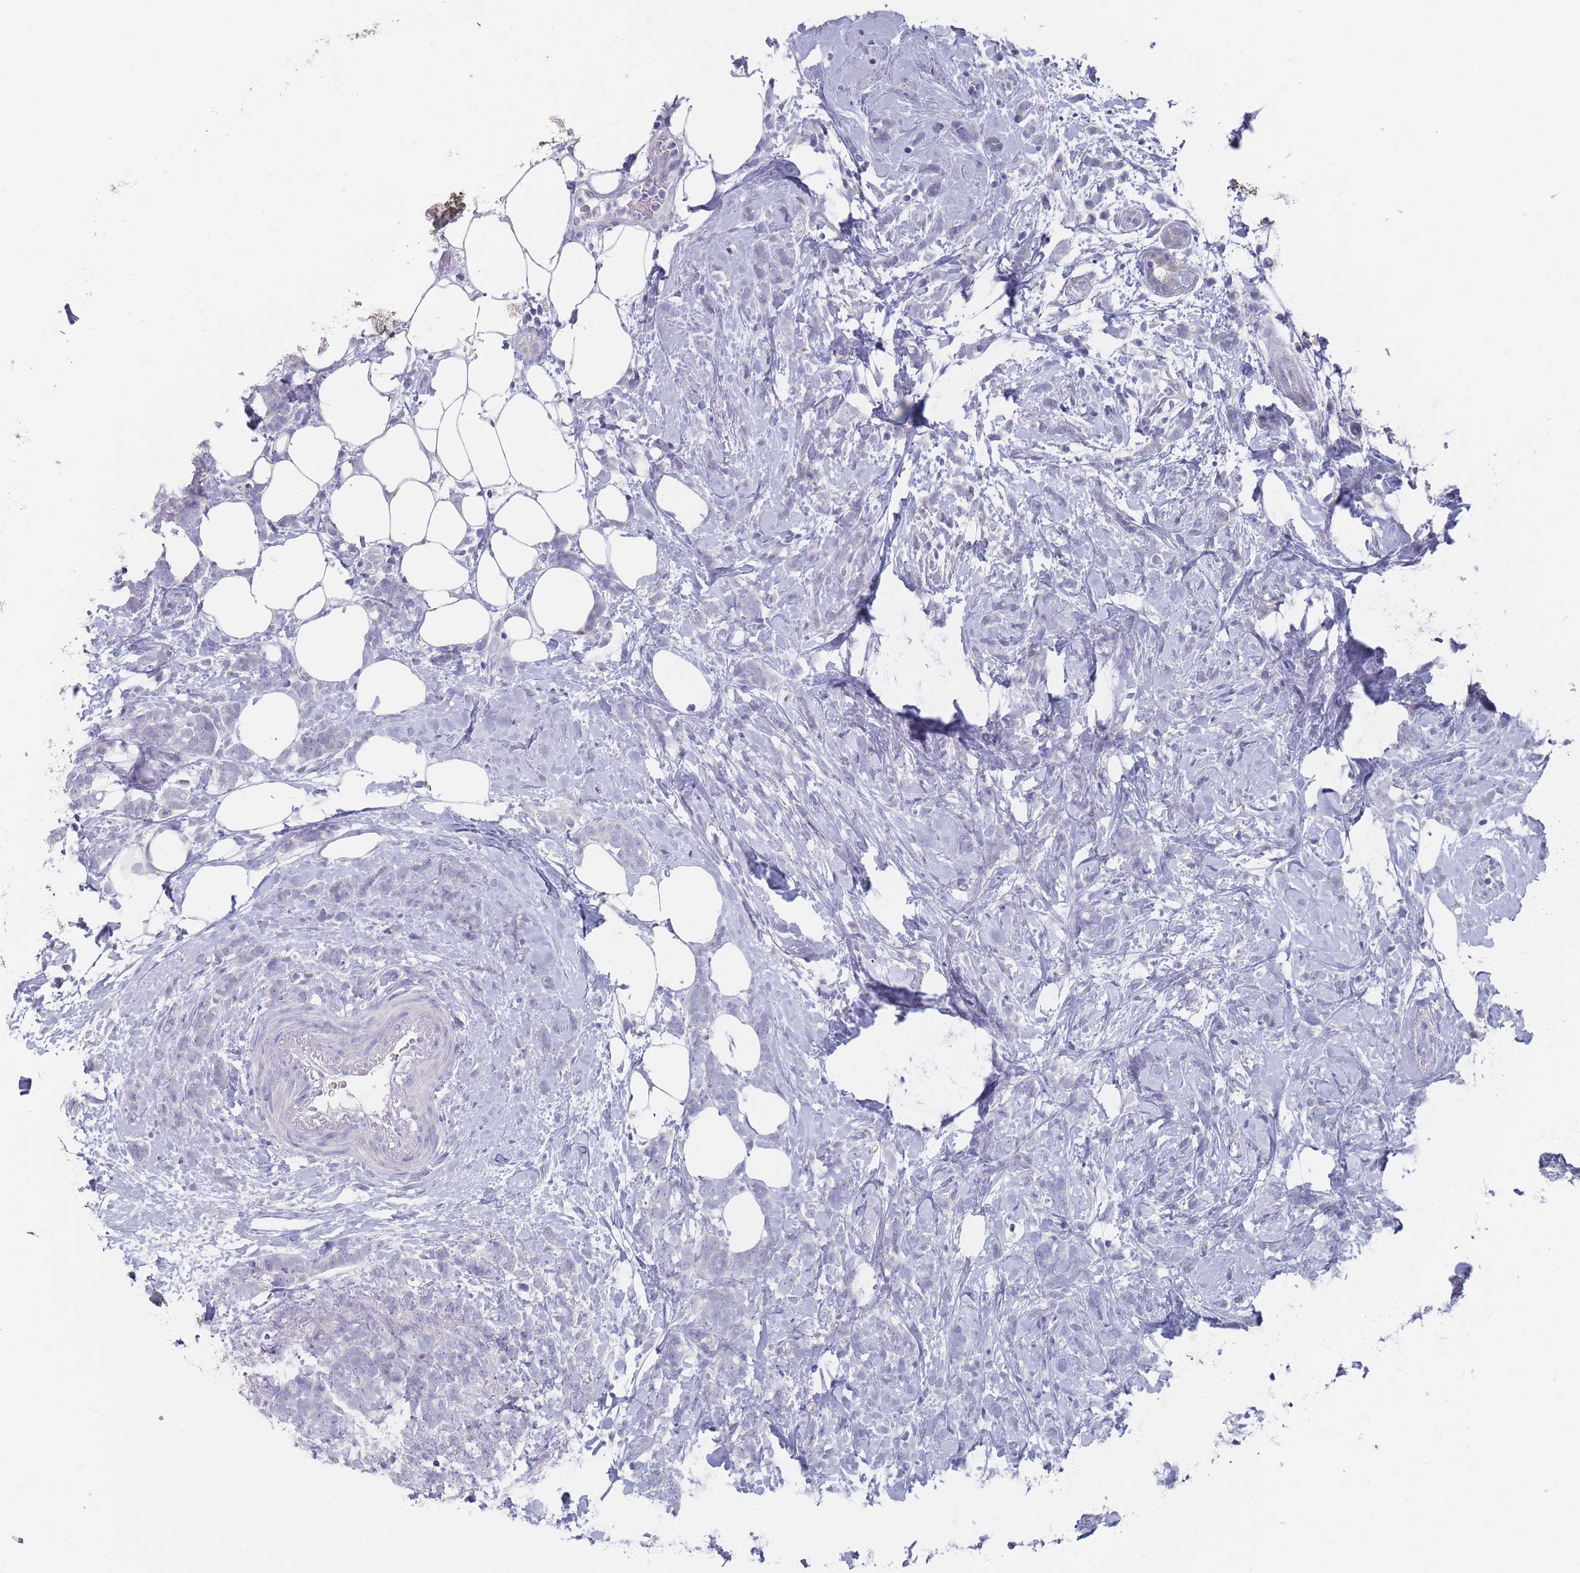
{"staining": {"intensity": "negative", "quantity": "none", "location": "none"}, "tissue": "breast cancer", "cell_type": "Tumor cells", "image_type": "cancer", "snomed": [{"axis": "morphology", "description": "Lobular carcinoma"}, {"axis": "topography", "description": "Breast"}], "caption": "Micrograph shows no protein positivity in tumor cells of breast cancer tissue.", "gene": "CYP51A1", "patient": {"sex": "female", "age": 58}}